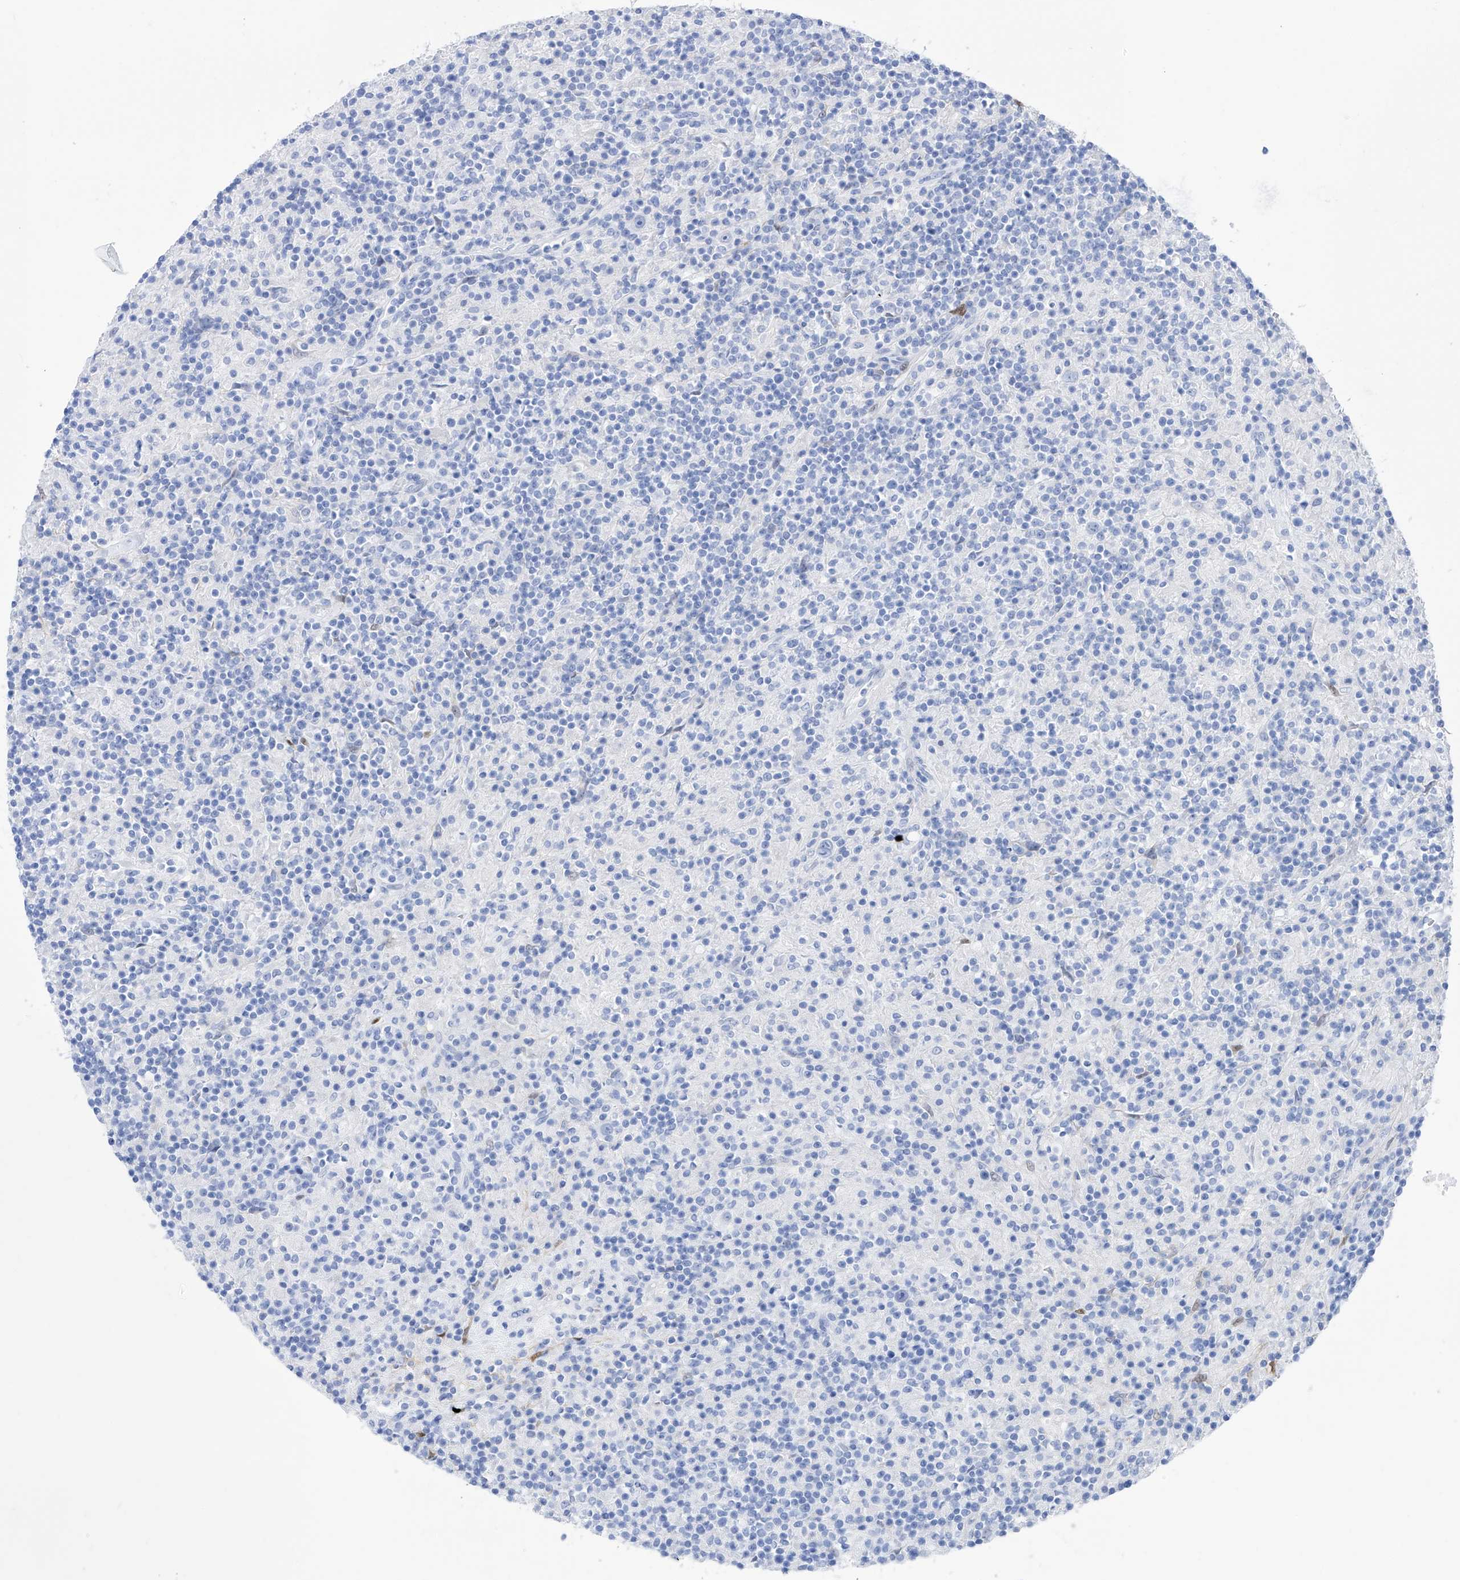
{"staining": {"intensity": "negative", "quantity": "none", "location": "none"}, "tissue": "lymphoma", "cell_type": "Tumor cells", "image_type": "cancer", "snomed": [{"axis": "morphology", "description": "Hodgkin's disease, NOS"}, {"axis": "topography", "description": "Lymph node"}], "caption": "Tumor cells are negative for protein expression in human Hodgkin's disease.", "gene": "TRPC7", "patient": {"sex": "male", "age": 70}}